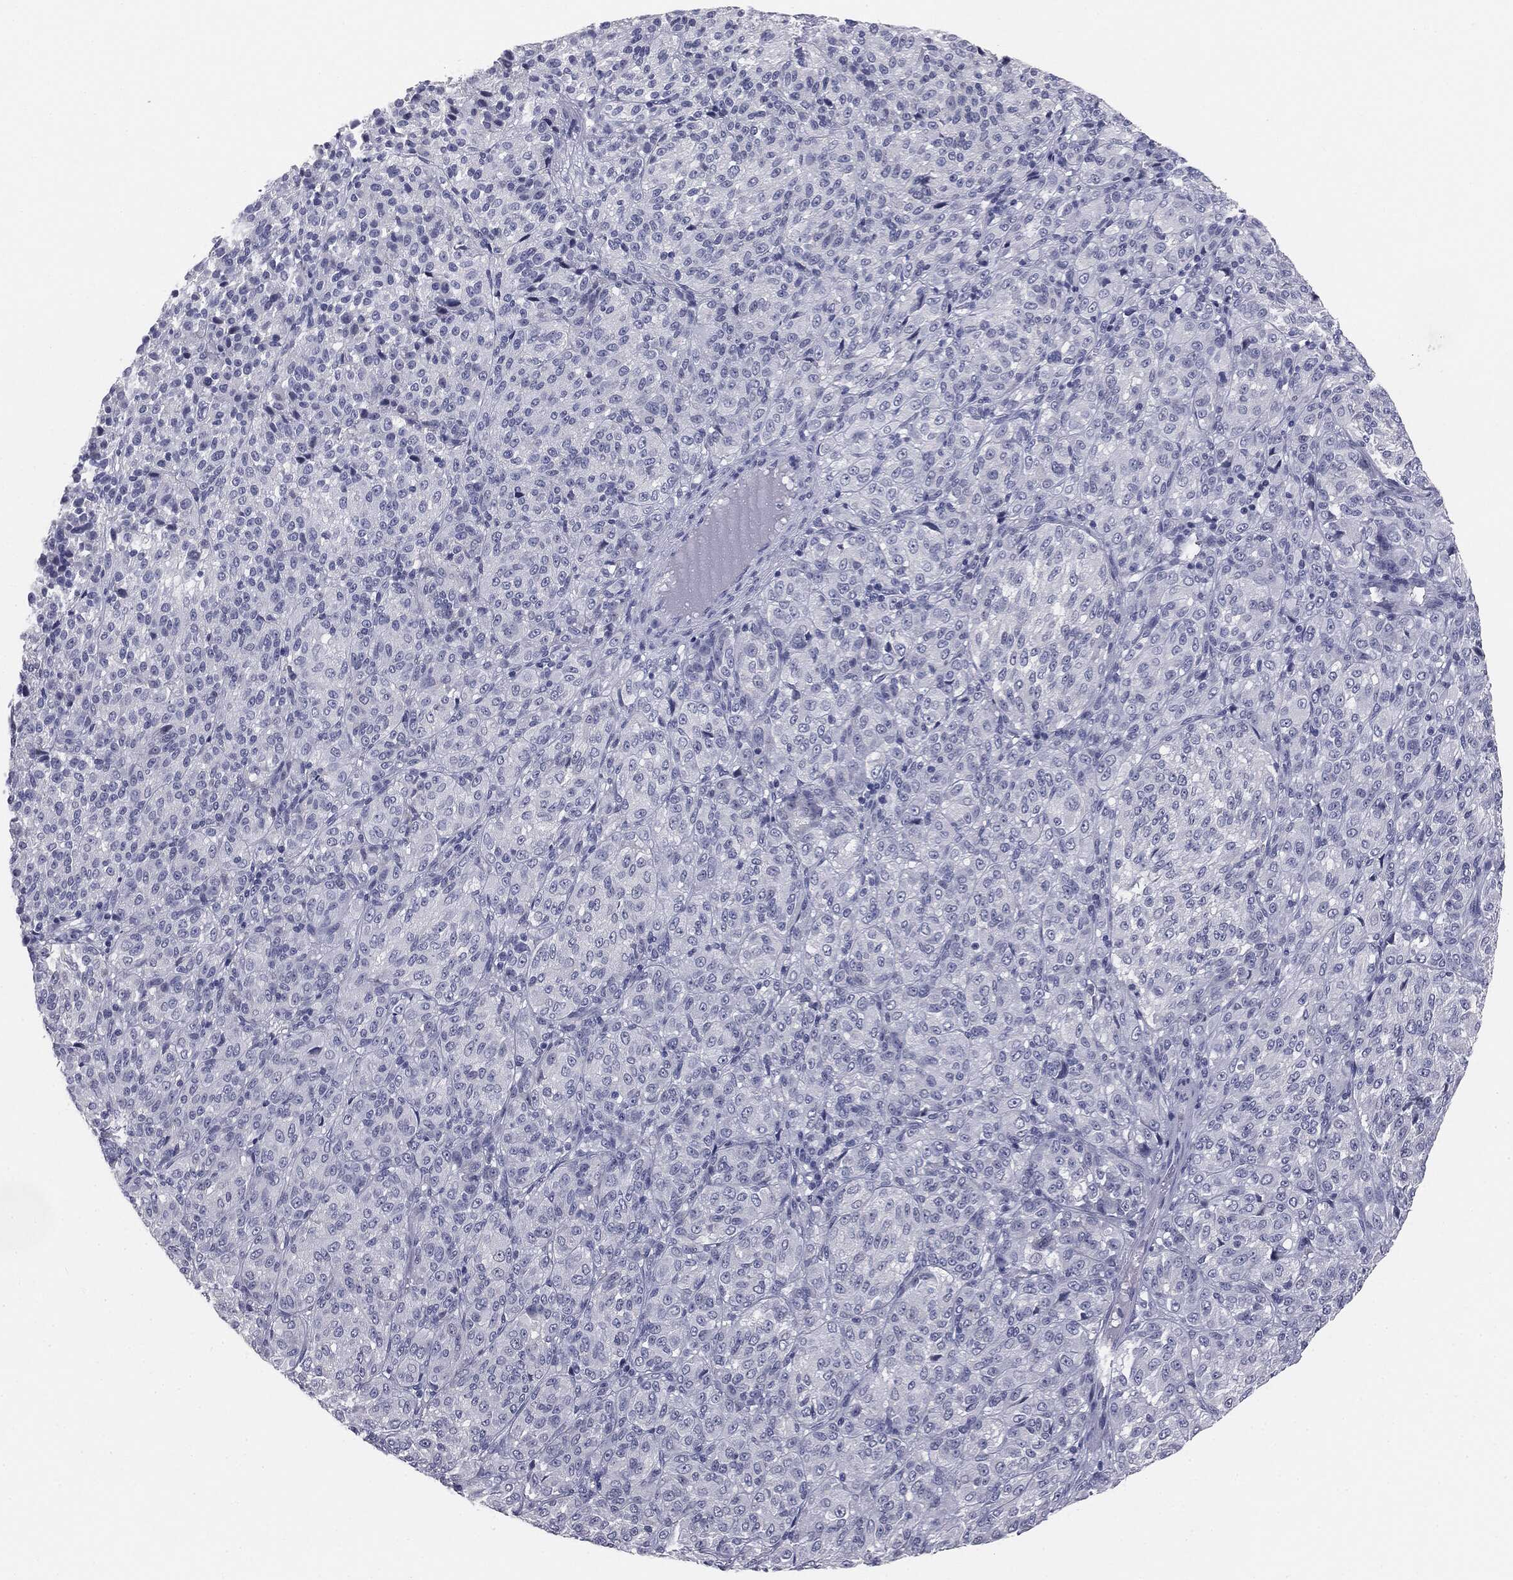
{"staining": {"intensity": "negative", "quantity": "none", "location": "none"}, "tissue": "melanoma", "cell_type": "Tumor cells", "image_type": "cancer", "snomed": [{"axis": "morphology", "description": "Malignant melanoma, Metastatic site"}, {"axis": "topography", "description": "Brain"}], "caption": "Protein analysis of melanoma displays no significant staining in tumor cells. (DAB (3,3'-diaminobenzidine) immunohistochemistry (IHC) visualized using brightfield microscopy, high magnification).", "gene": "MUC5AC", "patient": {"sex": "female", "age": 56}}